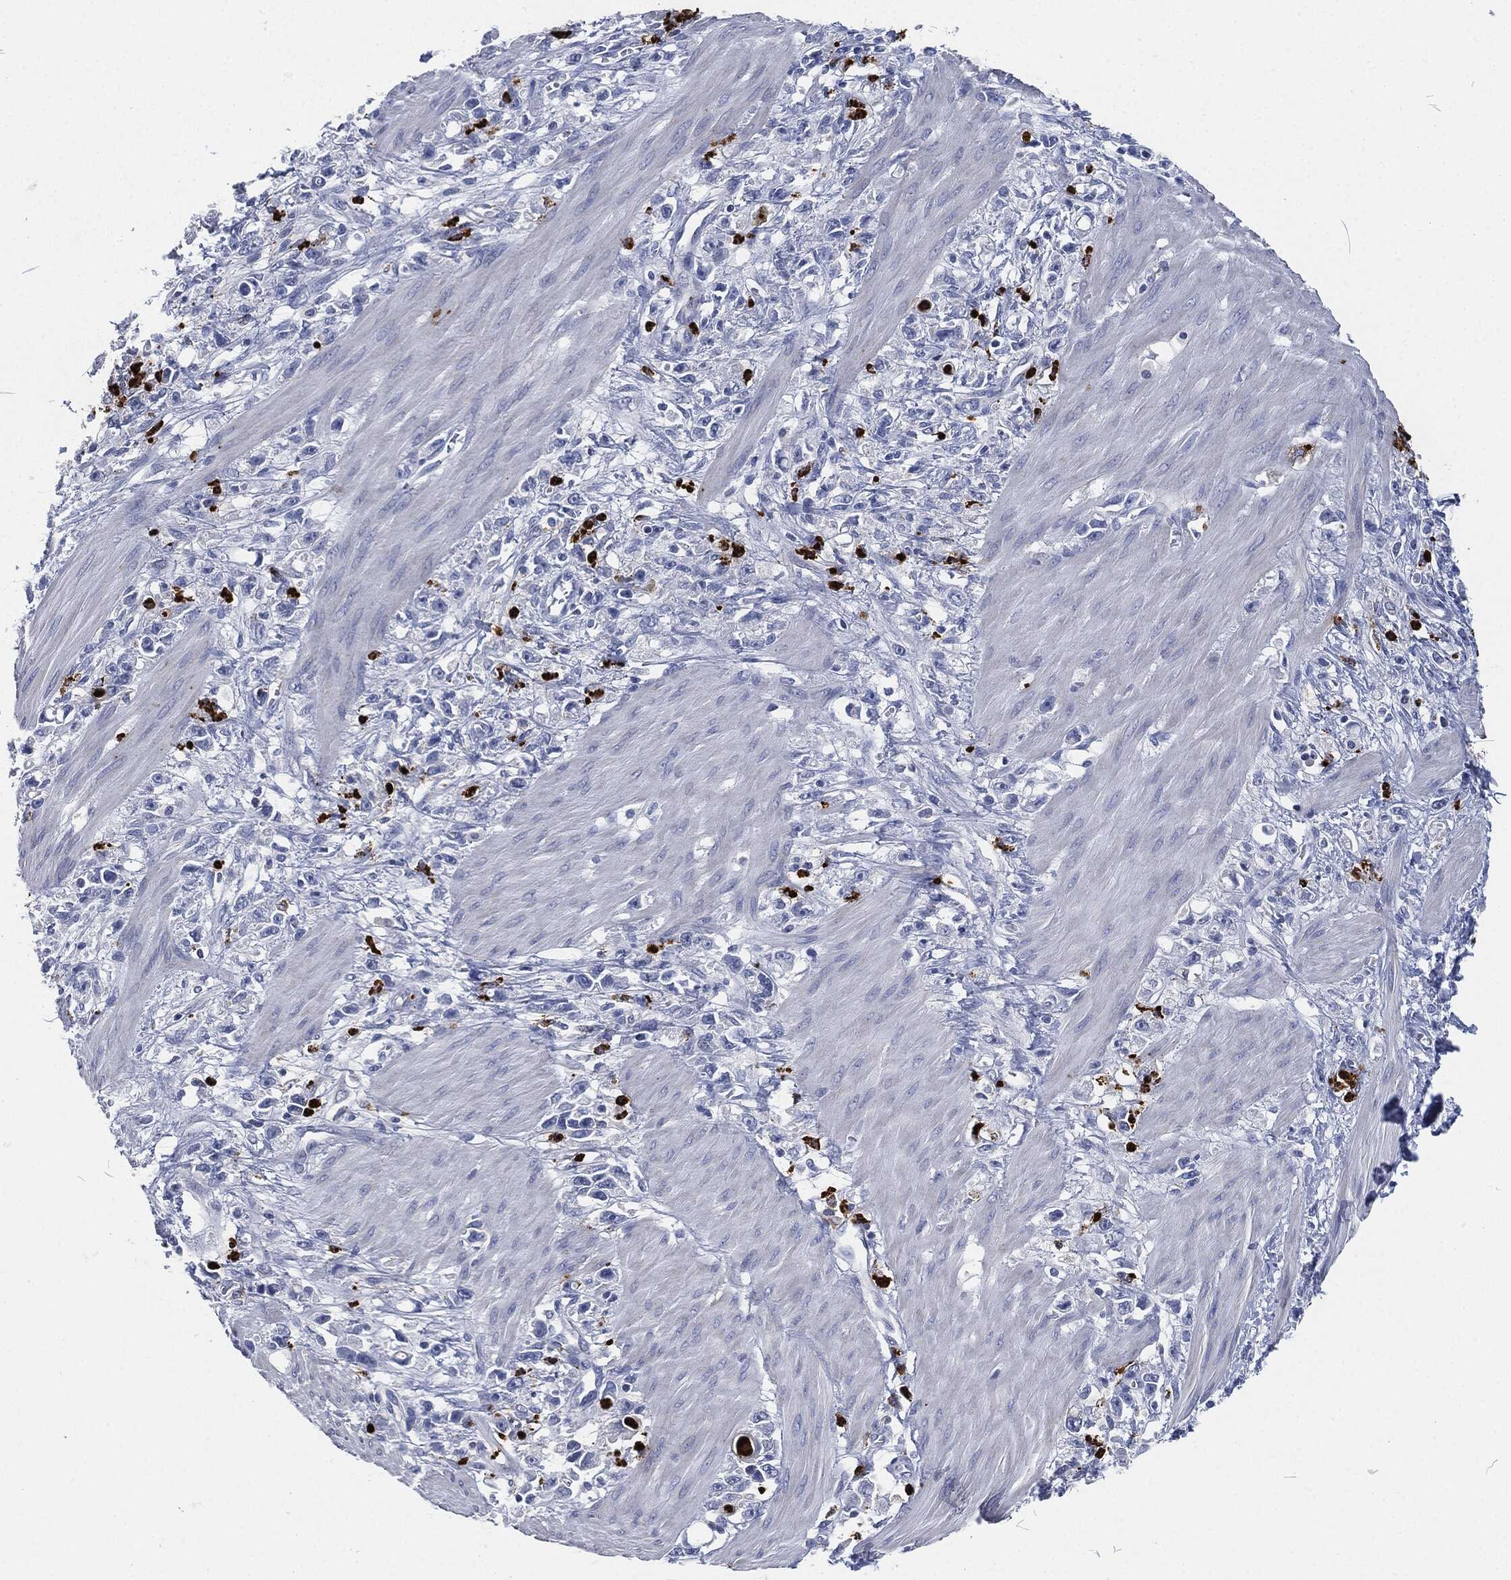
{"staining": {"intensity": "negative", "quantity": "none", "location": "none"}, "tissue": "stomach cancer", "cell_type": "Tumor cells", "image_type": "cancer", "snomed": [{"axis": "morphology", "description": "Adenocarcinoma, NOS"}, {"axis": "topography", "description": "Stomach"}], "caption": "Immunohistochemistry (IHC) image of stomach cancer (adenocarcinoma) stained for a protein (brown), which shows no expression in tumor cells.", "gene": "MPO", "patient": {"sex": "female", "age": 59}}